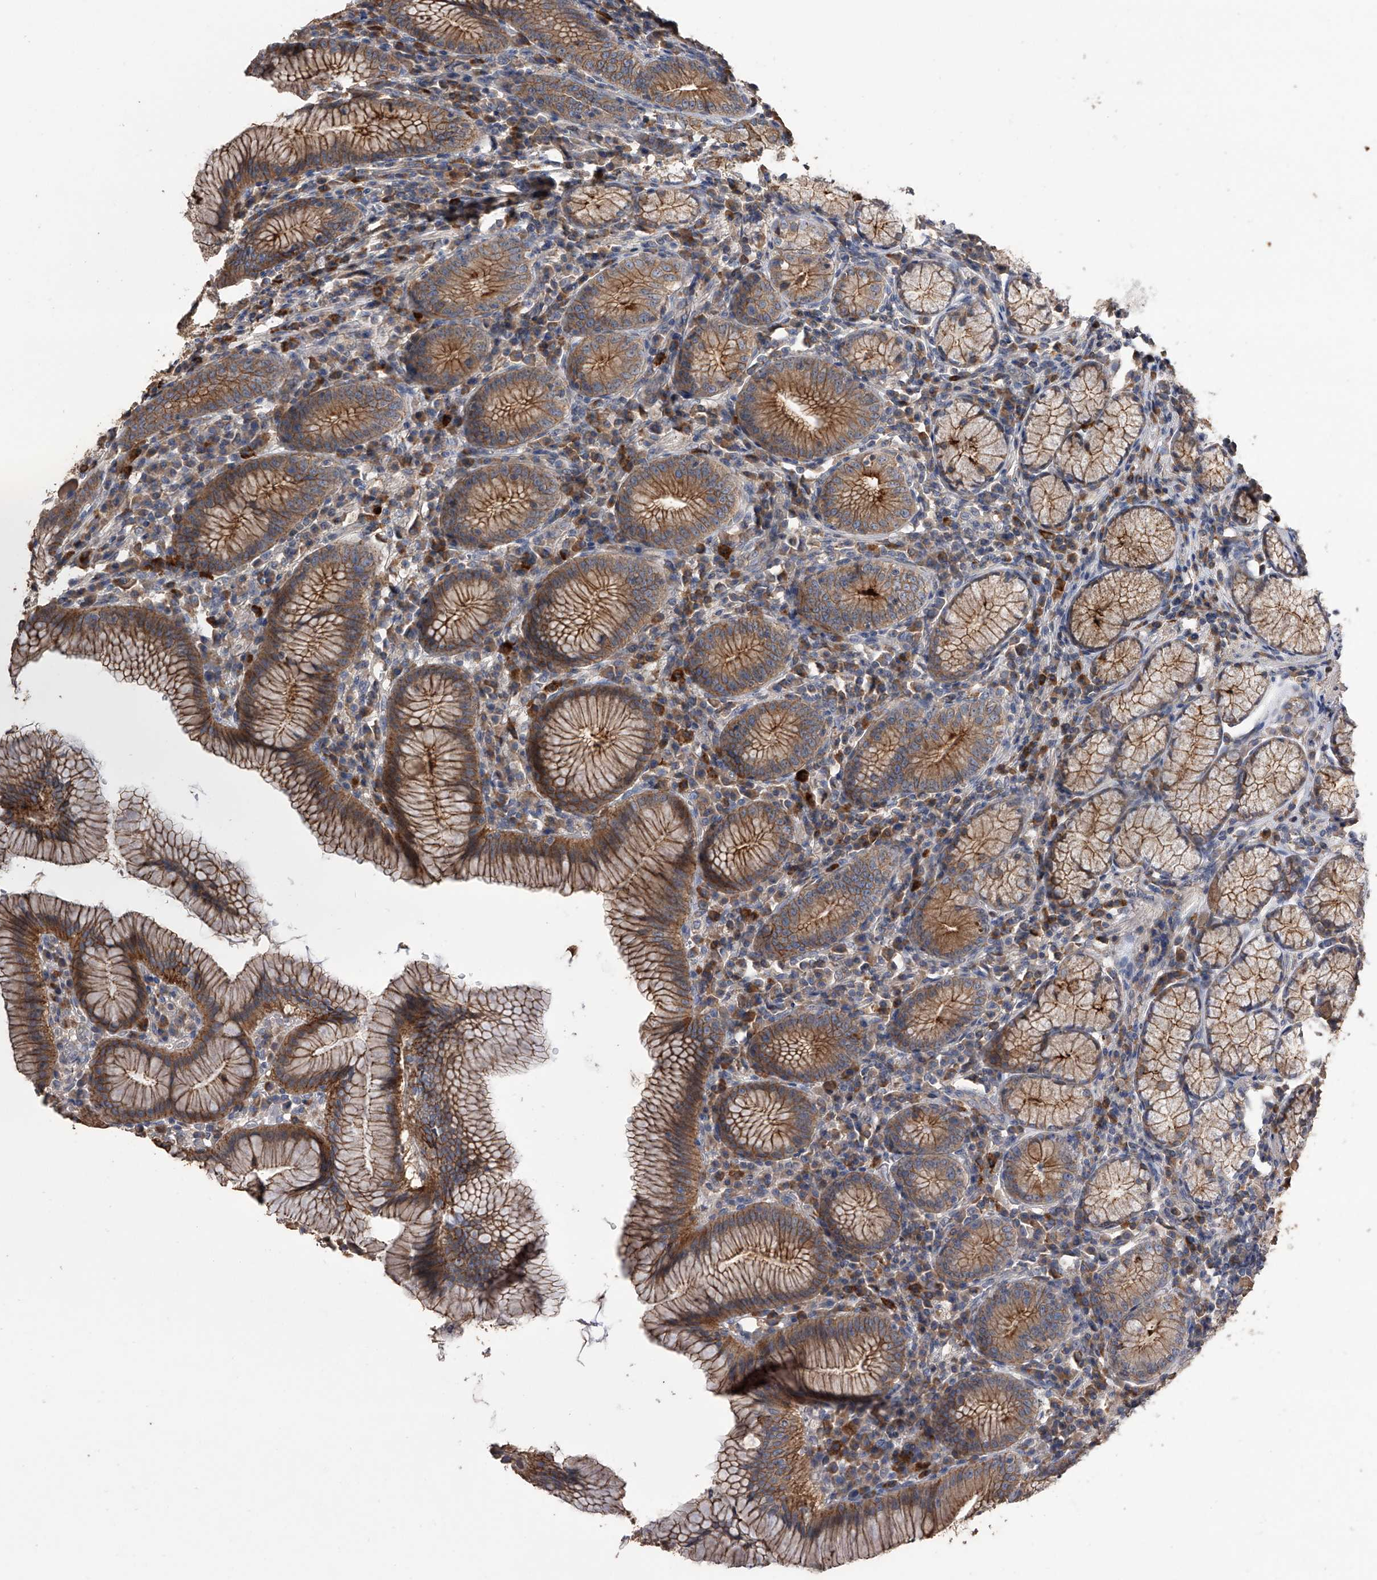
{"staining": {"intensity": "moderate", "quantity": ">75%", "location": "cytoplasmic/membranous"}, "tissue": "stomach", "cell_type": "Glandular cells", "image_type": "normal", "snomed": [{"axis": "morphology", "description": "Normal tissue, NOS"}, {"axis": "topography", "description": "Stomach"}], "caption": "IHC of unremarkable stomach exhibits medium levels of moderate cytoplasmic/membranous staining in about >75% of glandular cells. The staining is performed using DAB brown chromogen to label protein expression. The nuclei are counter-stained blue using hematoxylin.", "gene": "ZNF343", "patient": {"sex": "male", "age": 55}}